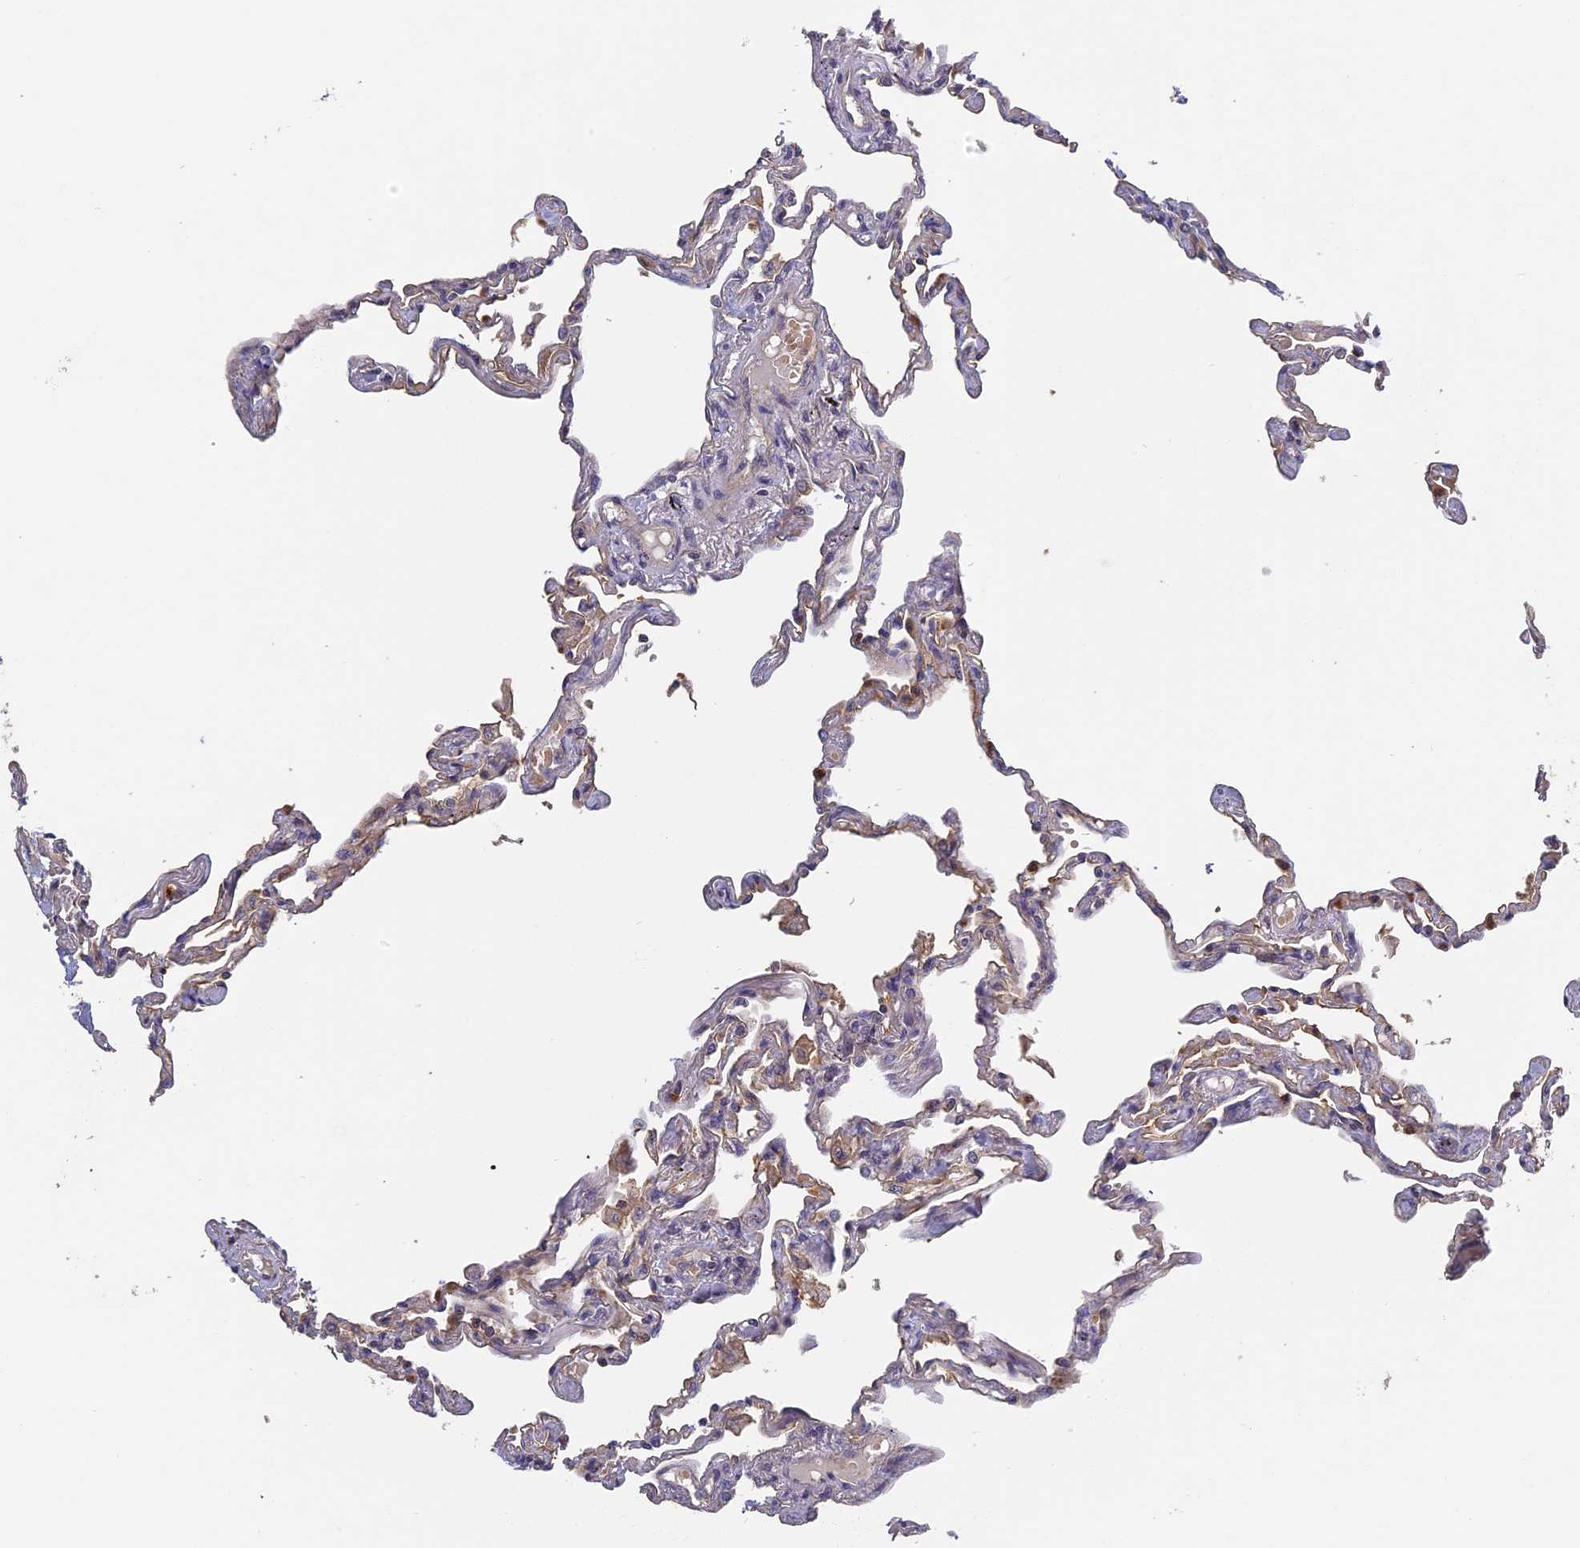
{"staining": {"intensity": "weak", "quantity": "25%-75%", "location": "cytoplasmic/membranous"}, "tissue": "lung", "cell_type": "Alveolar cells", "image_type": "normal", "snomed": [{"axis": "morphology", "description": "Normal tissue, NOS"}, {"axis": "topography", "description": "Lung"}], "caption": "Protein staining shows weak cytoplasmic/membranous staining in approximately 25%-75% of alveolar cells in benign lung. Using DAB (3,3'-diaminobenzidine) (brown) and hematoxylin (blue) stains, captured at high magnification using brightfield microscopy.", "gene": "AP4E1", "patient": {"sex": "female", "age": 67}}